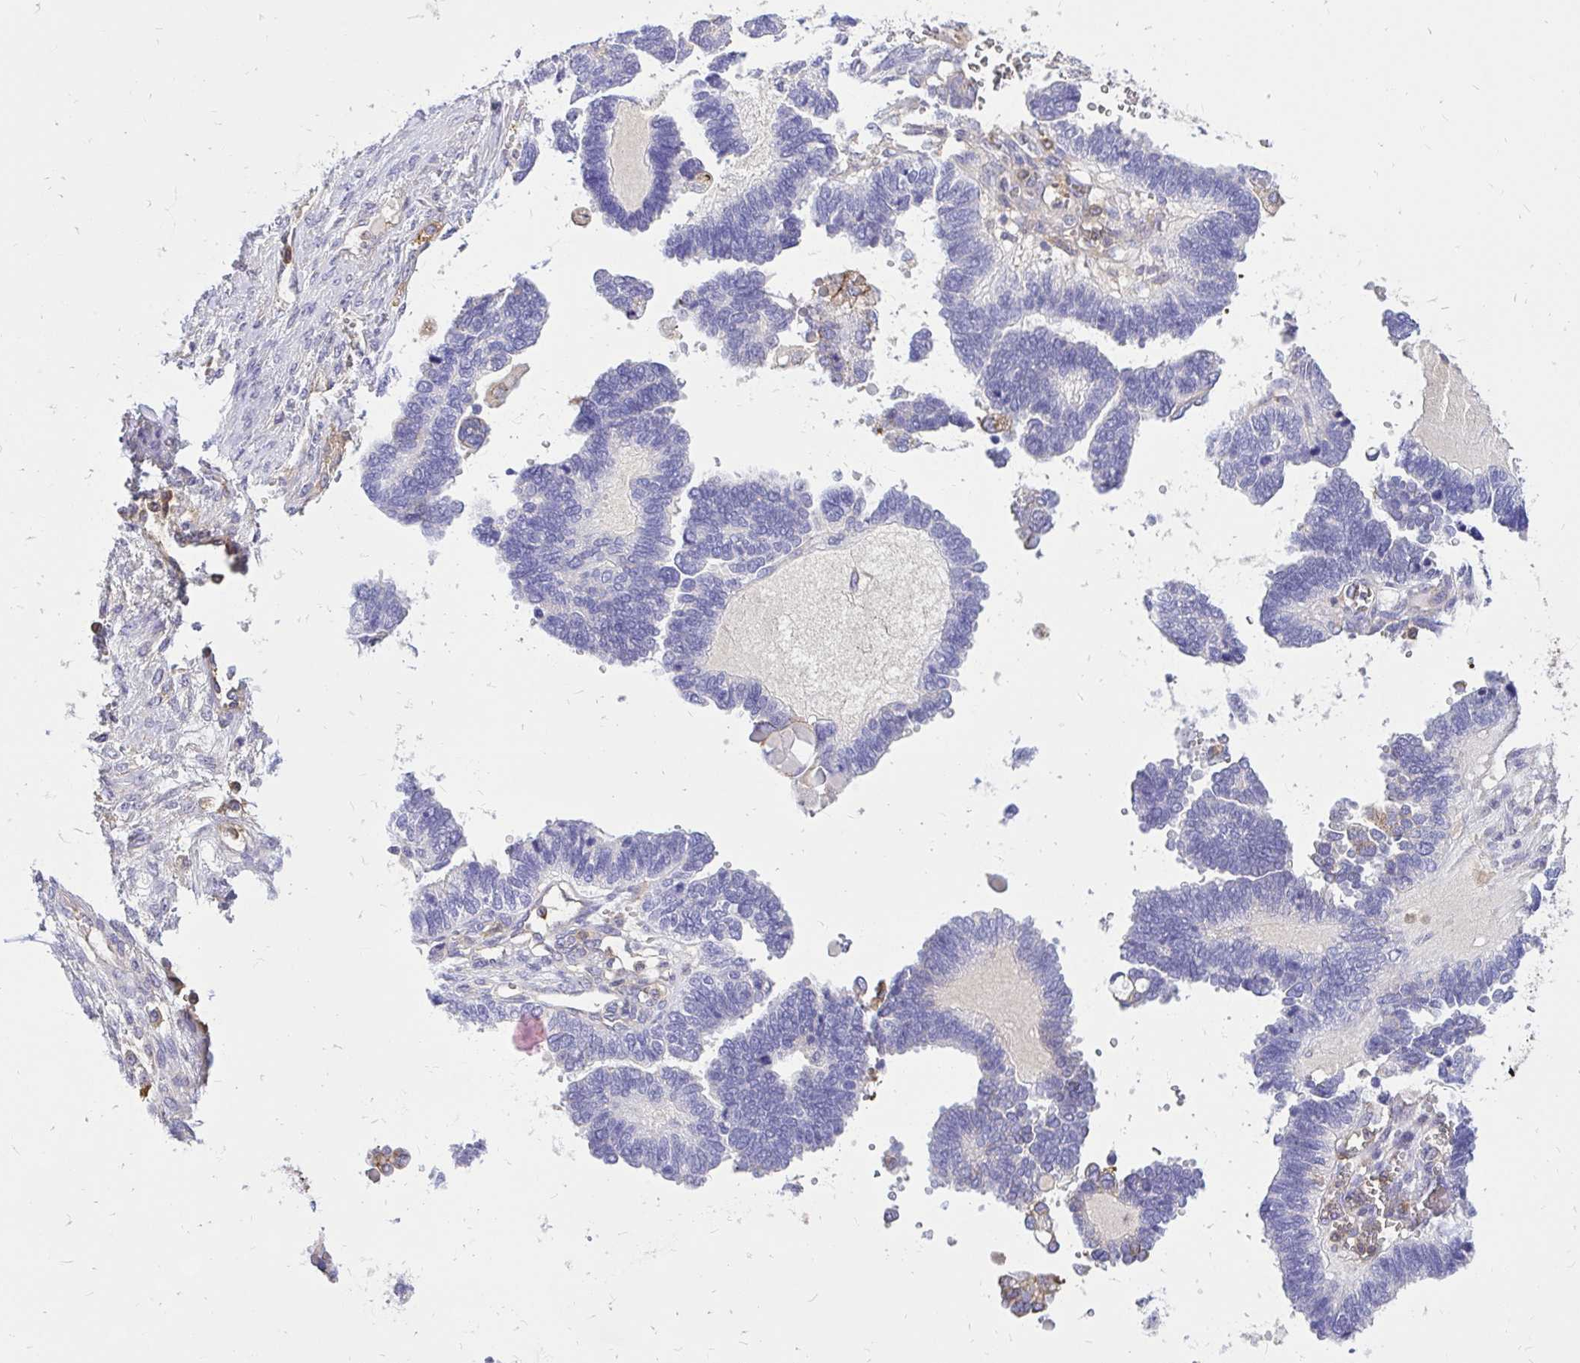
{"staining": {"intensity": "negative", "quantity": "none", "location": "none"}, "tissue": "ovarian cancer", "cell_type": "Tumor cells", "image_type": "cancer", "snomed": [{"axis": "morphology", "description": "Cystadenocarcinoma, serous, NOS"}, {"axis": "topography", "description": "Ovary"}], "caption": "This is an immunohistochemistry (IHC) photomicrograph of human ovarian serous cystadenocarcinoma. There is no staining in tumor cells.", "gene": "ABCB10", "patient": {"sex": "female", "age": 51}}